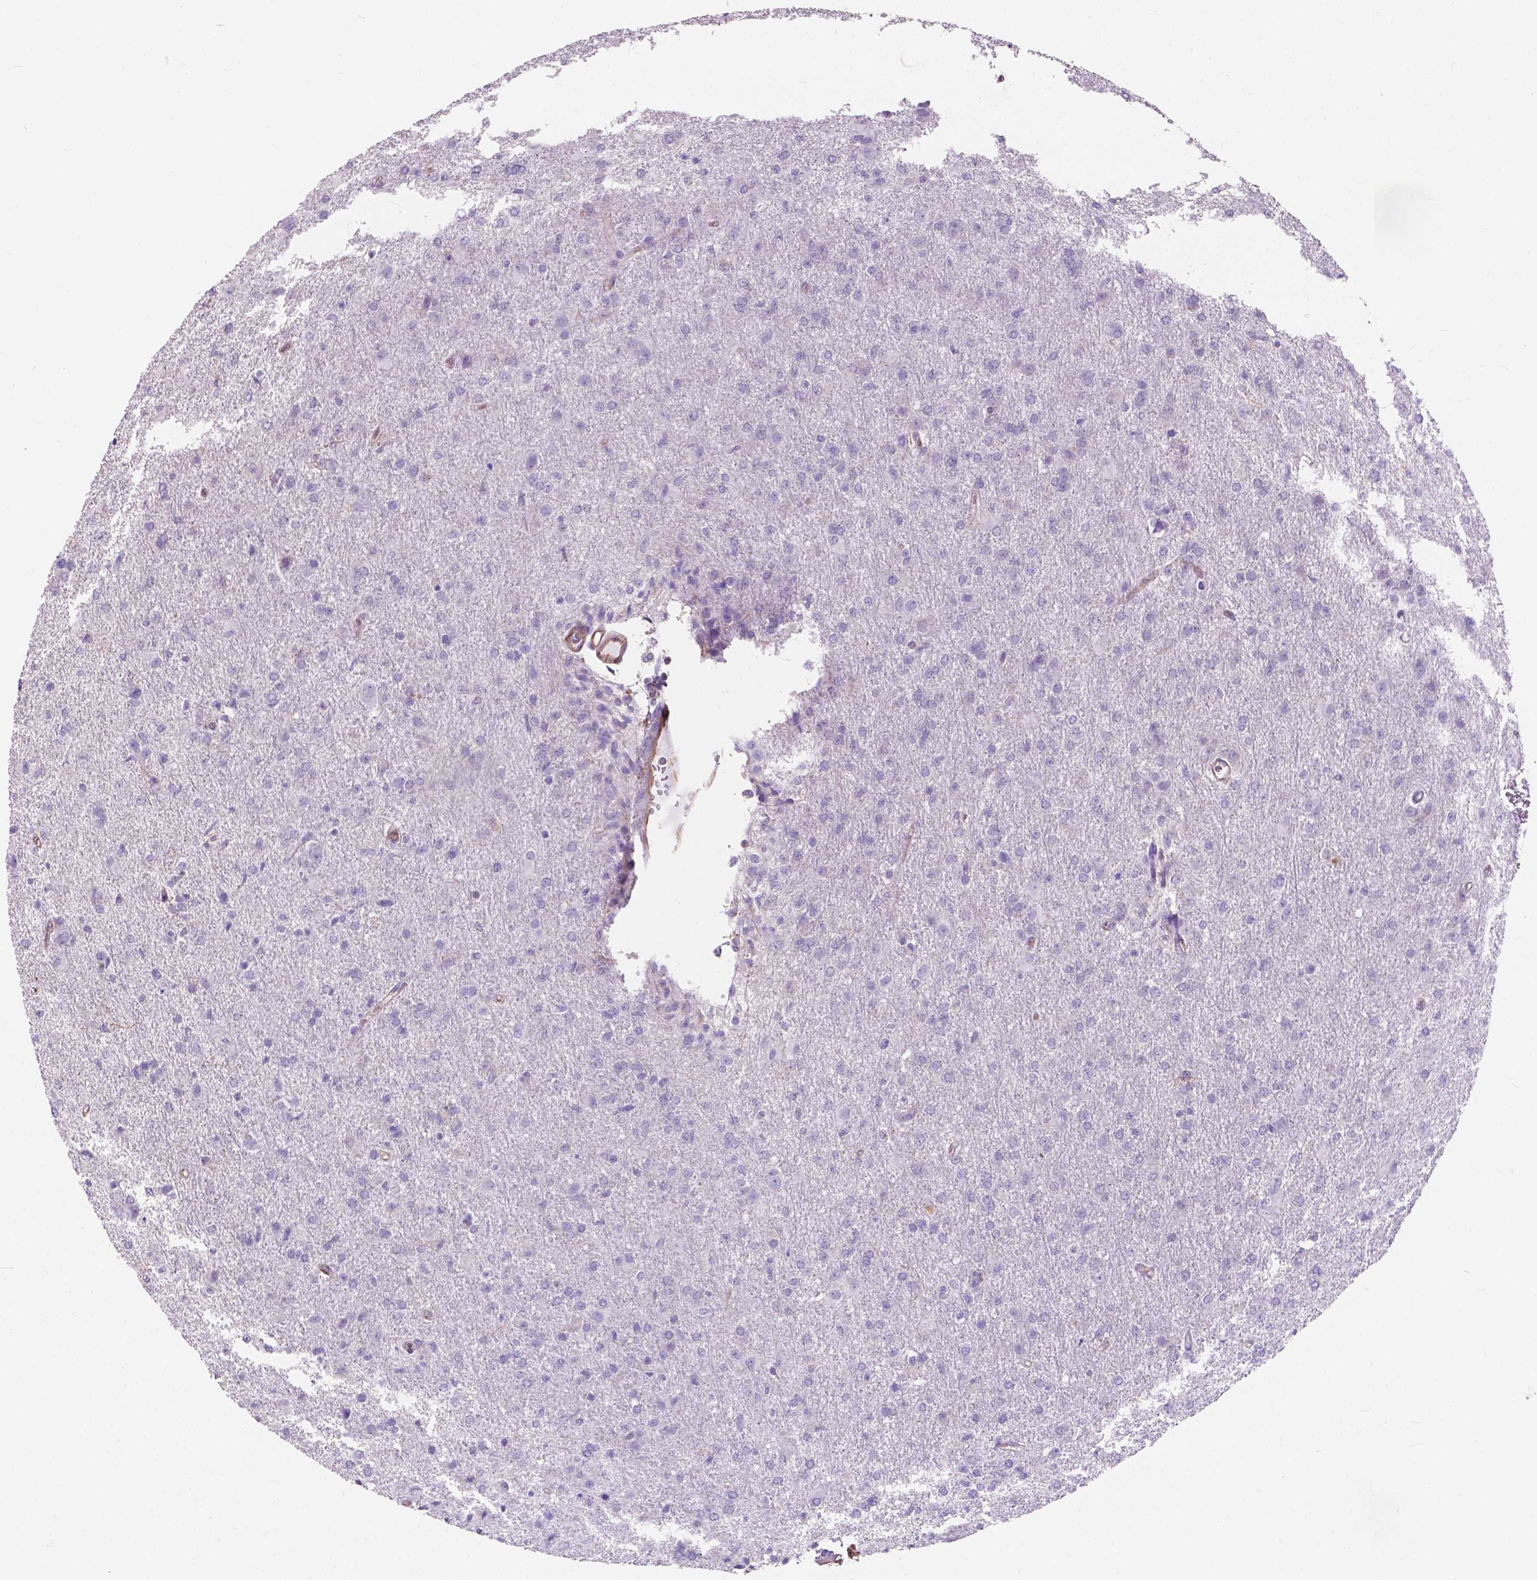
{"staining": {"intensity": "negative", "quantity": "none", "location": "none"}, "tissue": "glioma", "cell_type": "Tumor cells", "image_type": "cancer", "snomed": [{"axis": "morphology", "description": "Glioma, malignant, High grade"}, {"axis": "topography", "description": "Brain"}], "caption": "This image is of malignant glioma (high-grade) stained with immunohistochemistry (IHC) to label a protein in brown with the nuclei are counter-stained blue. There is no expression in tumor cells.", "gene": "AMOT", "patient": {"sex": "male", "age": 68}}